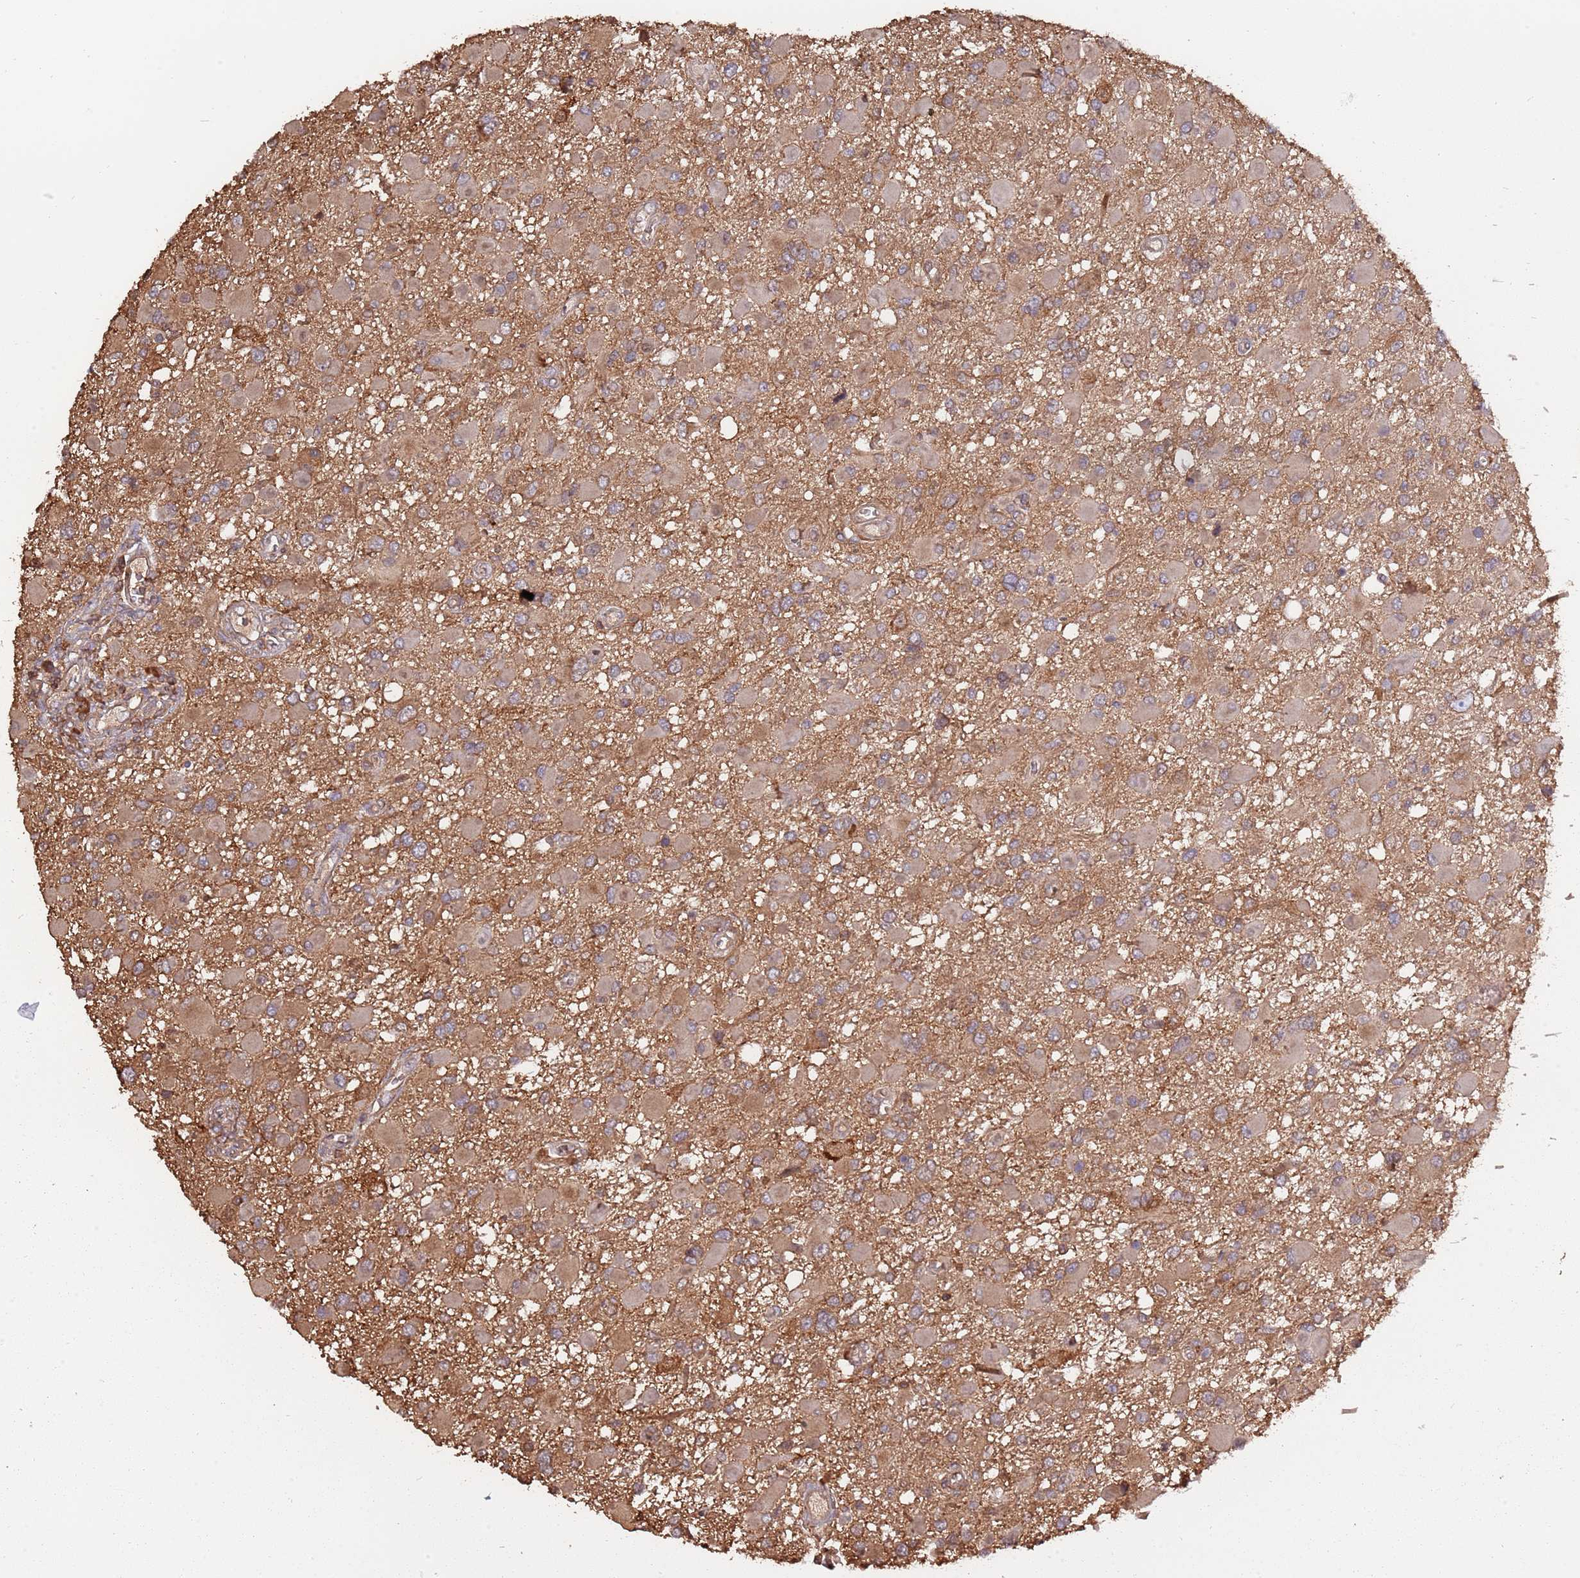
{"staining": {"intensity": "weak", "quantity": ">75%", "location": "cytoplasmic/membranous"}, "tissue": "glioma", "cell_type": "Tumor cells", "image_type": "cancer", "snomed": [{"axis": "morphology", "description": "Glioma, malignant, High grade"}, {"axis": "topography", "description": "Brain"}], "caption": "Glioma stained with immunohistochemistry (IHC) reveals weak cytoplasmic/membranous staining in about >75% of tumor cells. Nuclei are stained in blue.", "gene": "COG4", "patient": {"sex": "male", "age": 53}}